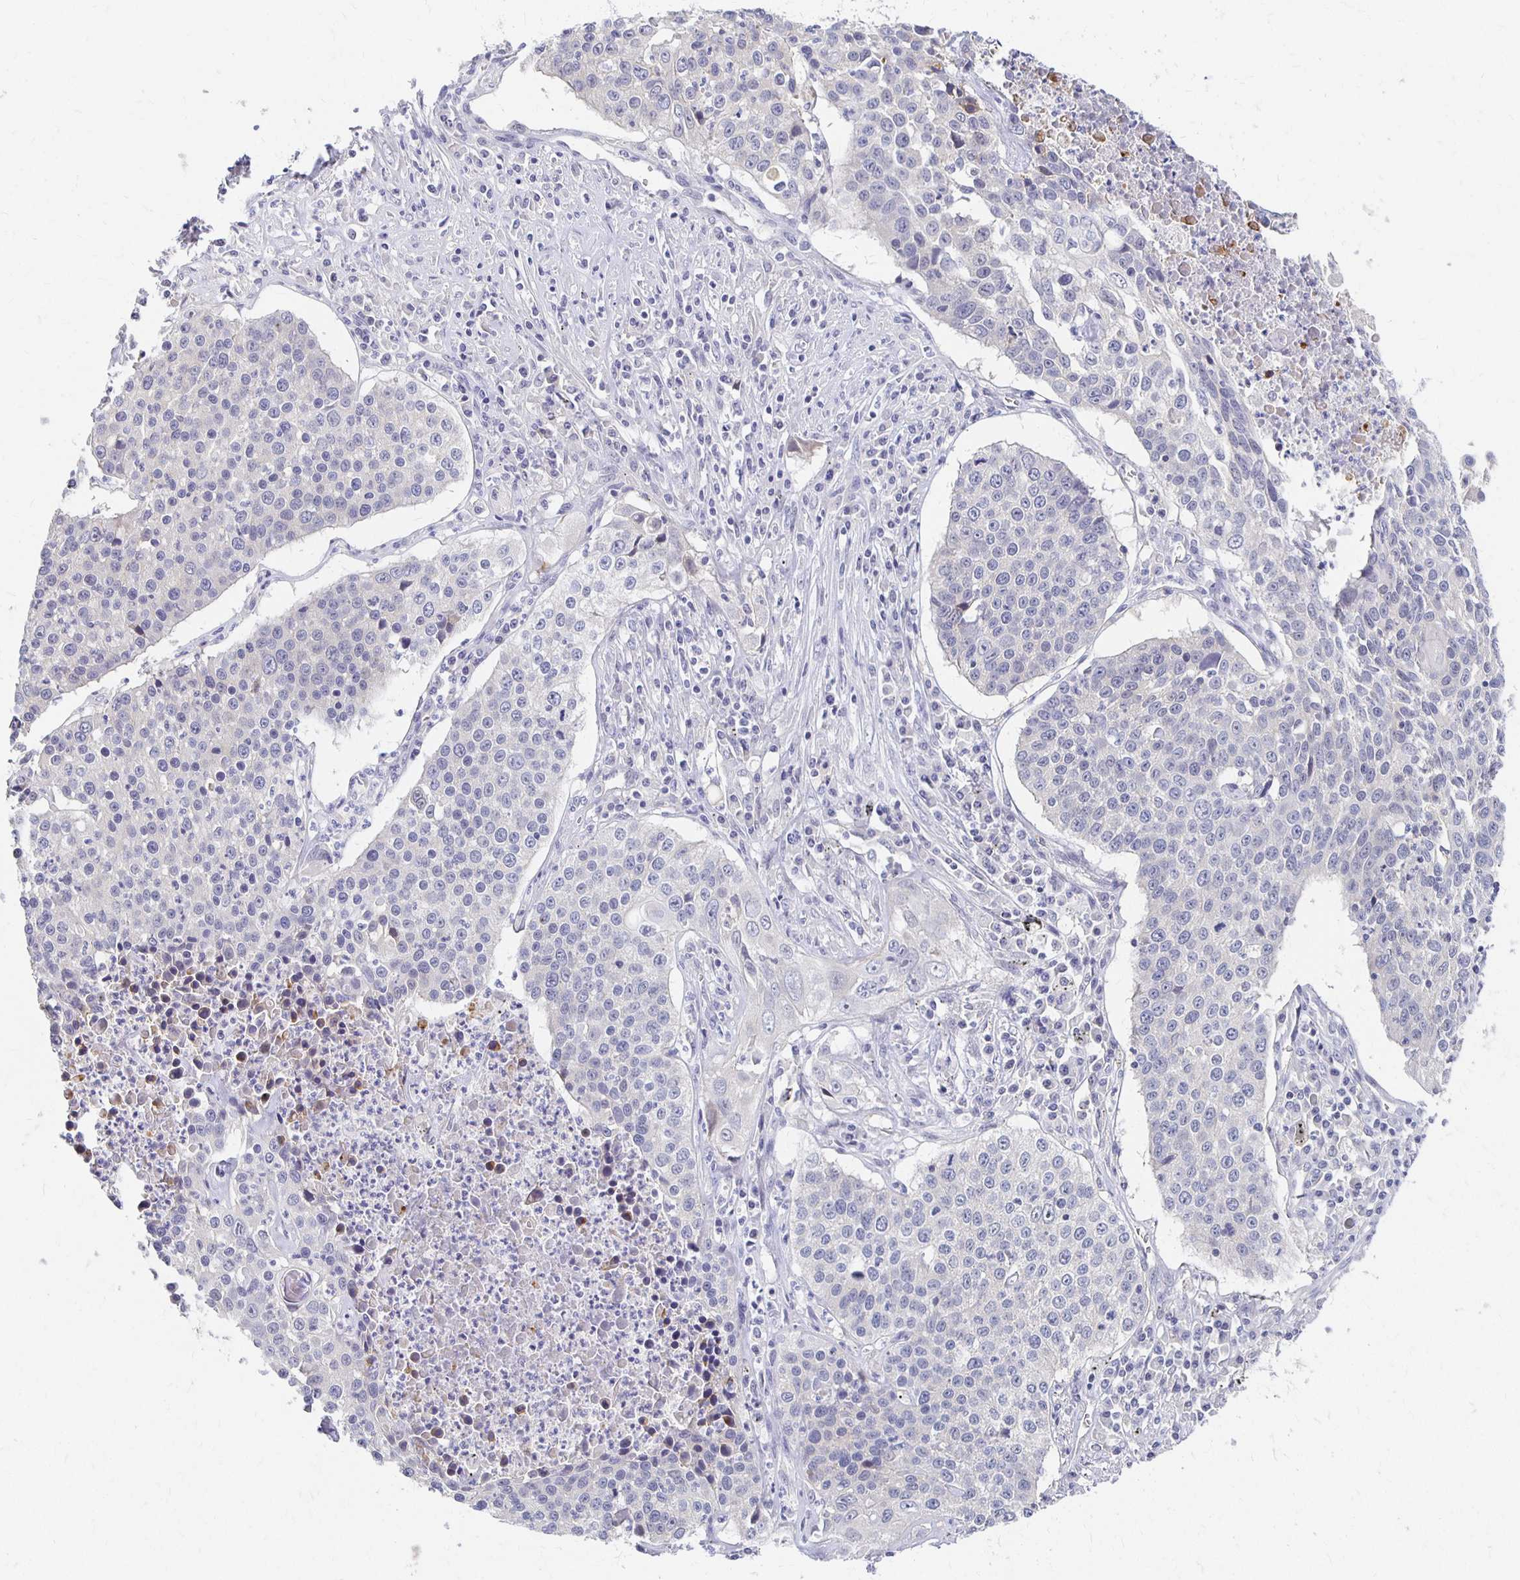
{"staining": {"intensity": "negative", "quantity": "none", "location": "none"}, "tissue": "lung cancer", "cell_type": "Tumor cells", "image_type": "cancer", "snomed": [{"axis": "morphology", "description": "Squamous cell carcinoma, NOS"}, {"axis": "morphology", "description": "Squamous cell carcinoma, metastatic, NOS"}, {"axis": "topography", "description": "Lung"}, {"axis": "topography", "description": "Pleura, NOS"}], "caption": "Immunohistochemistry photomicrograph of neoplastic tissue: human lung cancer stained with DAB shows no significant protein positivity in tumor cells. (Brightfield microscopy of DAB (3,3'-diaminobenzidine) IHC at high magnification).", "gene": "FKRP", "patient": {"sex": "male", "age": 72}}